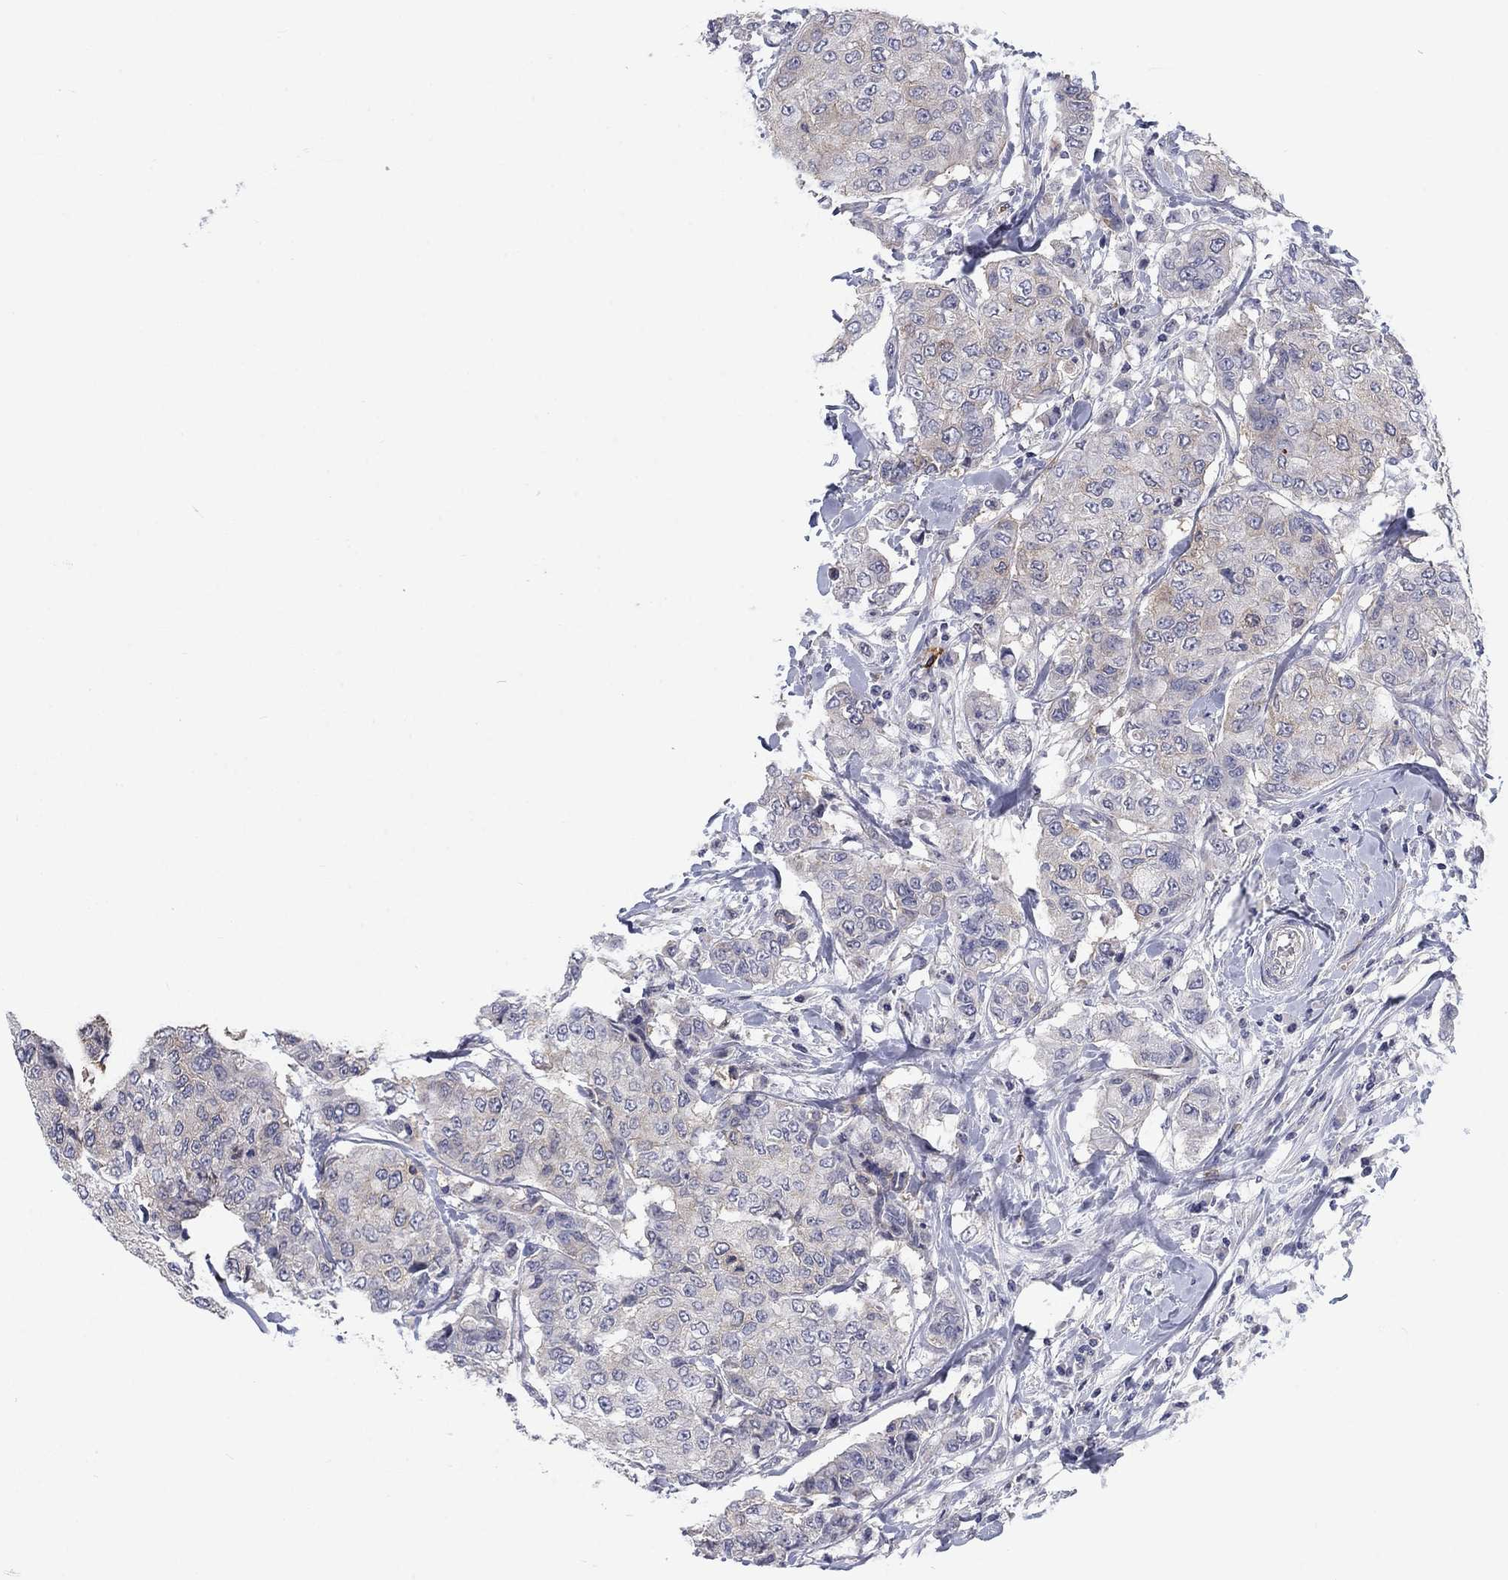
{"staining": {"intensity": "weak", "quantity": "25%-75%", "location": "cytoplasmic/membranous"}, "tissue": "breast cancer", "cell_type": "Tumor cells", "image_type": "cancer", "snomed": [{"axis": "morphology", "description": "Duct carcinoma"}, {"axis": "topography", "description": "Breast"}], "caption": "IHC staining of intraductal carcinoma (breast), which shows low levels of weak cytoplasmic/membranous staining in approximately 25%-75% of tumor cells indicating weak cytoplasmic/membranous protein staining. The staining was performed using DAB (3,3'-diaminobenzidine) (brown) for protein detection and nuclei were counterstained in hematoxylin (blue).", "gene": "KIF15", "patient": {"sex": "female", "age": 27}}